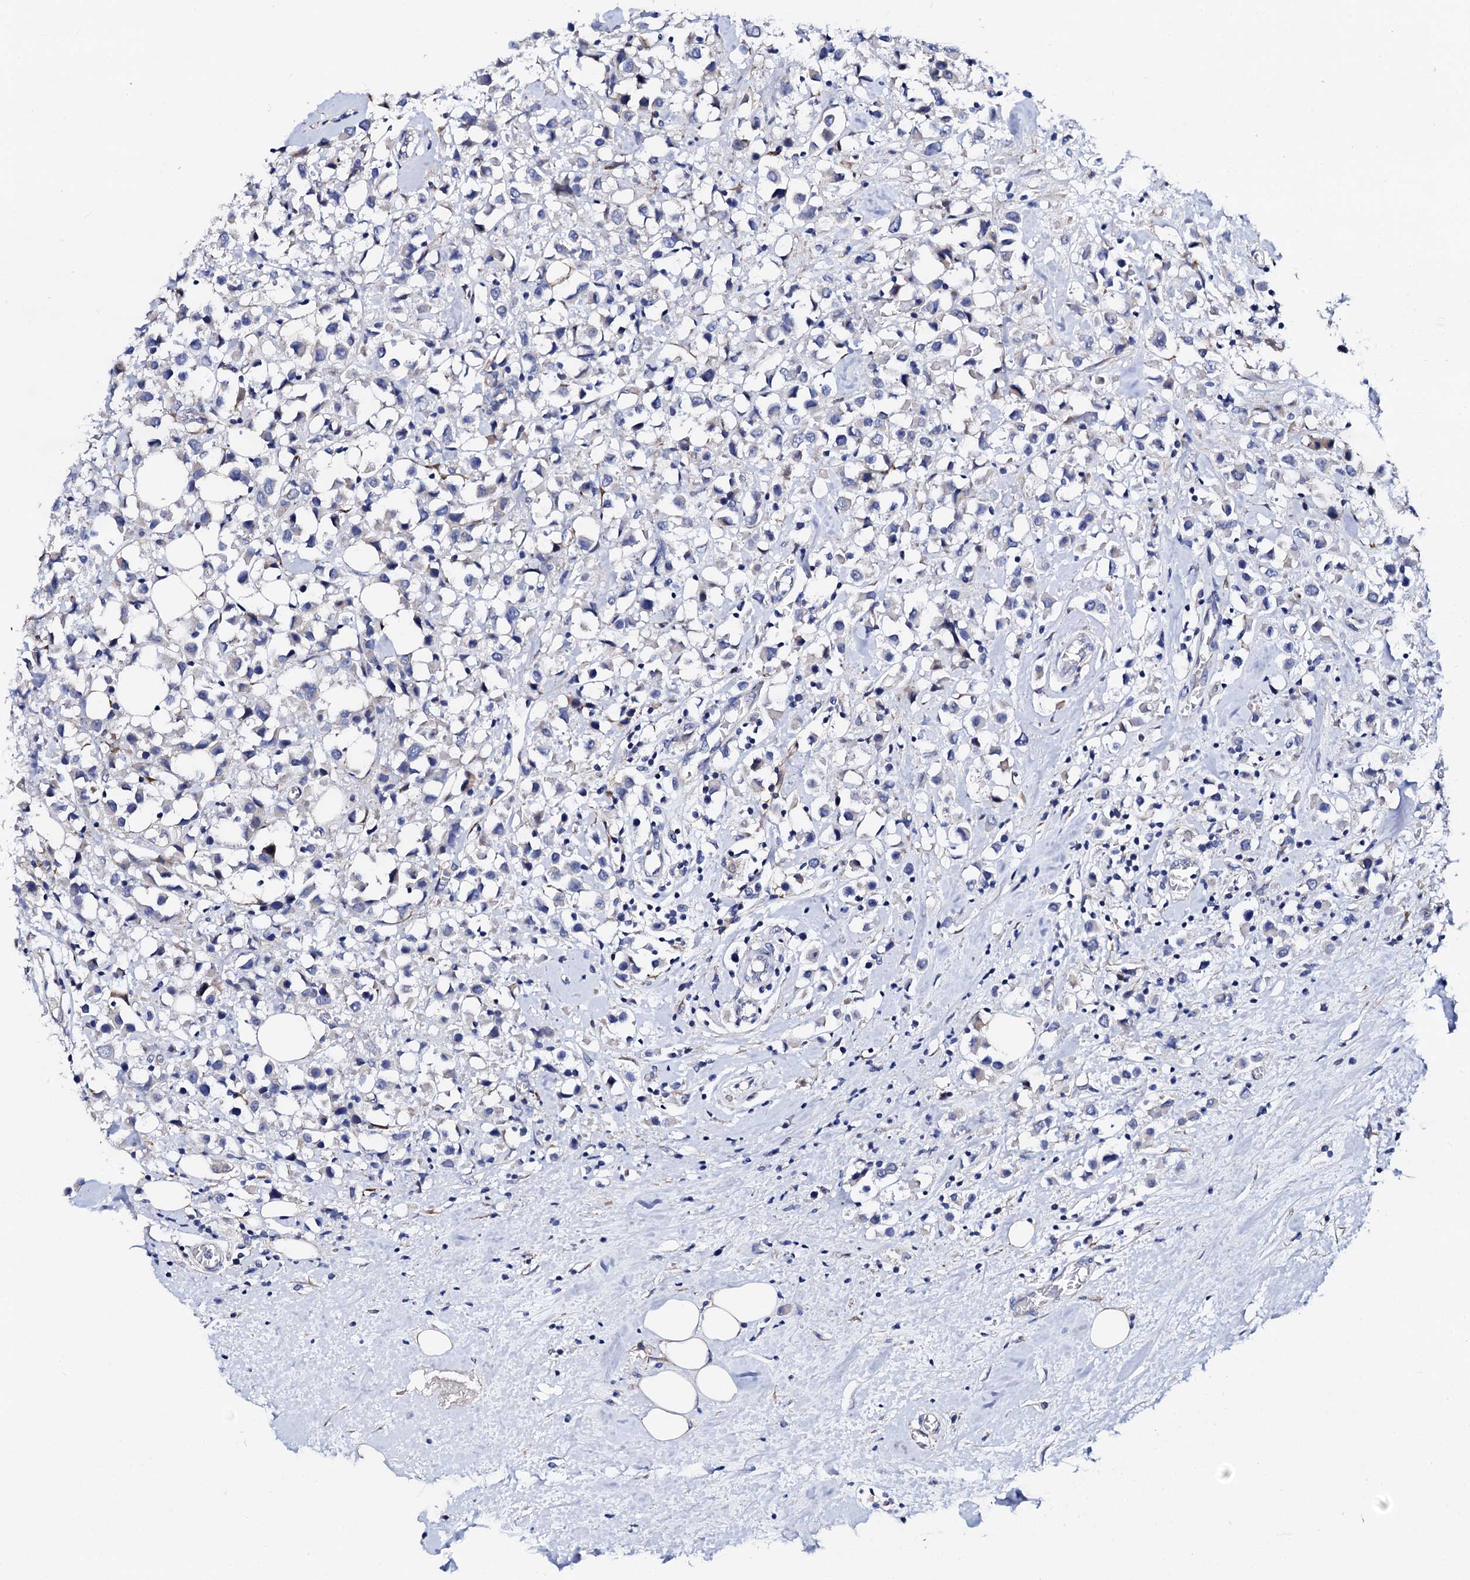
{"staining": {"intensity": "negative", "quantity": "none", "location": "none"}, "tissue": "breast cancer", "cell_type": "Tumor cells", "image_type": "cancer", "snomed": [{"axis": "morphology", "description": "Duct carcinoma"}, {"axis": "topography", "description": "Breast"}], "caption": "Immunohistochemical staining of human breast cancer exhibits no significant expression in tumor cells. The staining is performed using DAB brown chromogen with nuclei counter-stained in using hematoxylin.", "gene": "TRDN", "patient": {"sex": "female", "age": 61}}